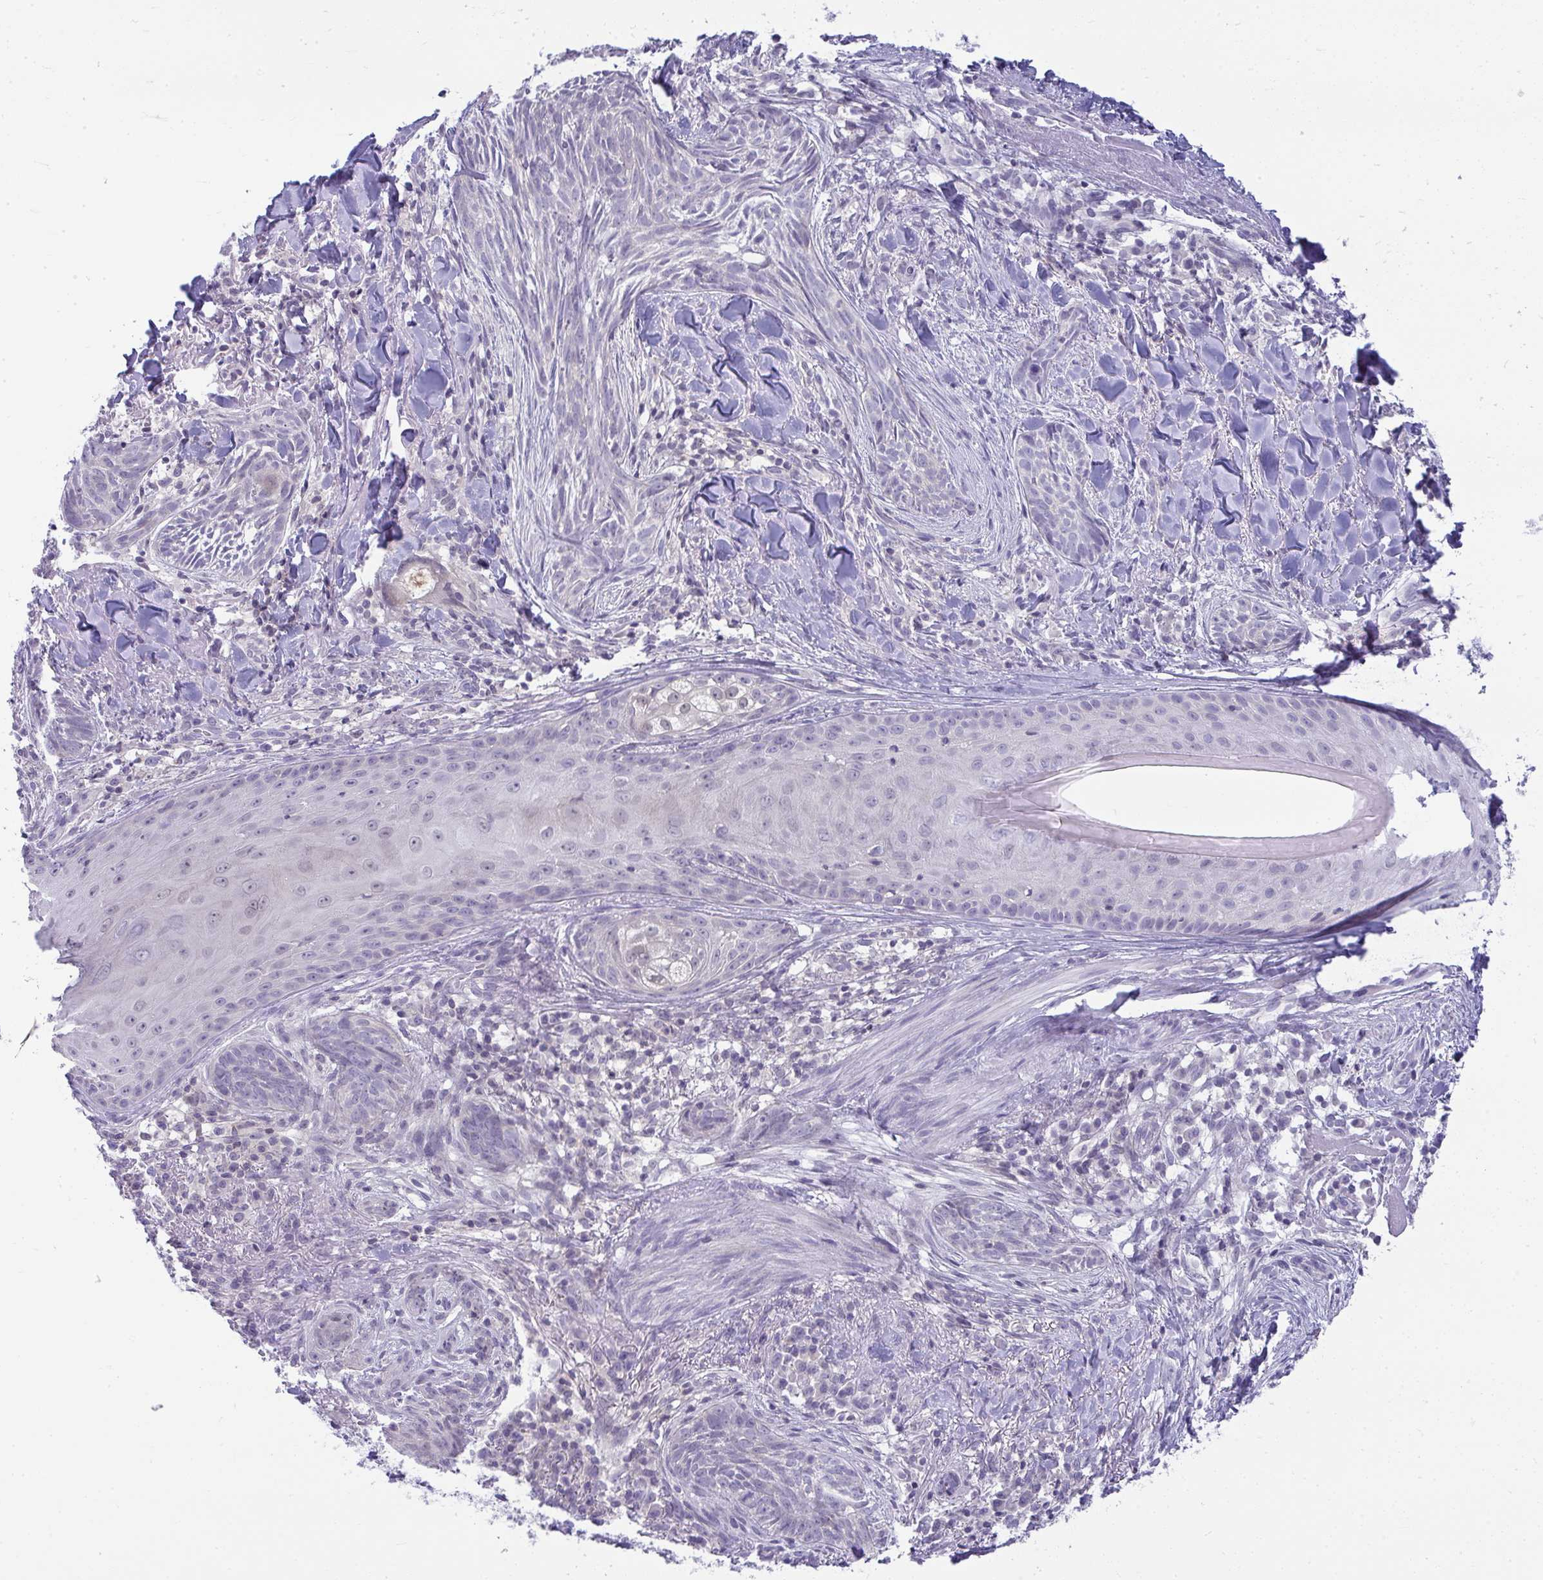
{"staining": {"intensity": "negative", "quantity": "none", "location": "none"}, "tissue": "skin cancer", "cell_type": "Tumor cells", "image_type": "cancer", "snomed": [{"axis": "morphology", "description": "Basal cell carcinoma"}, {"axis": "topography", "description": "Skin"}], "caption": "DAB (3,3'-diaminobenzidine) immunohistochemical staining of skin basal cell carcinoma reveals no significant expression in tumor cells.", "gene": "VPS4B", "patient": {"sex": "female", "age": 93}}